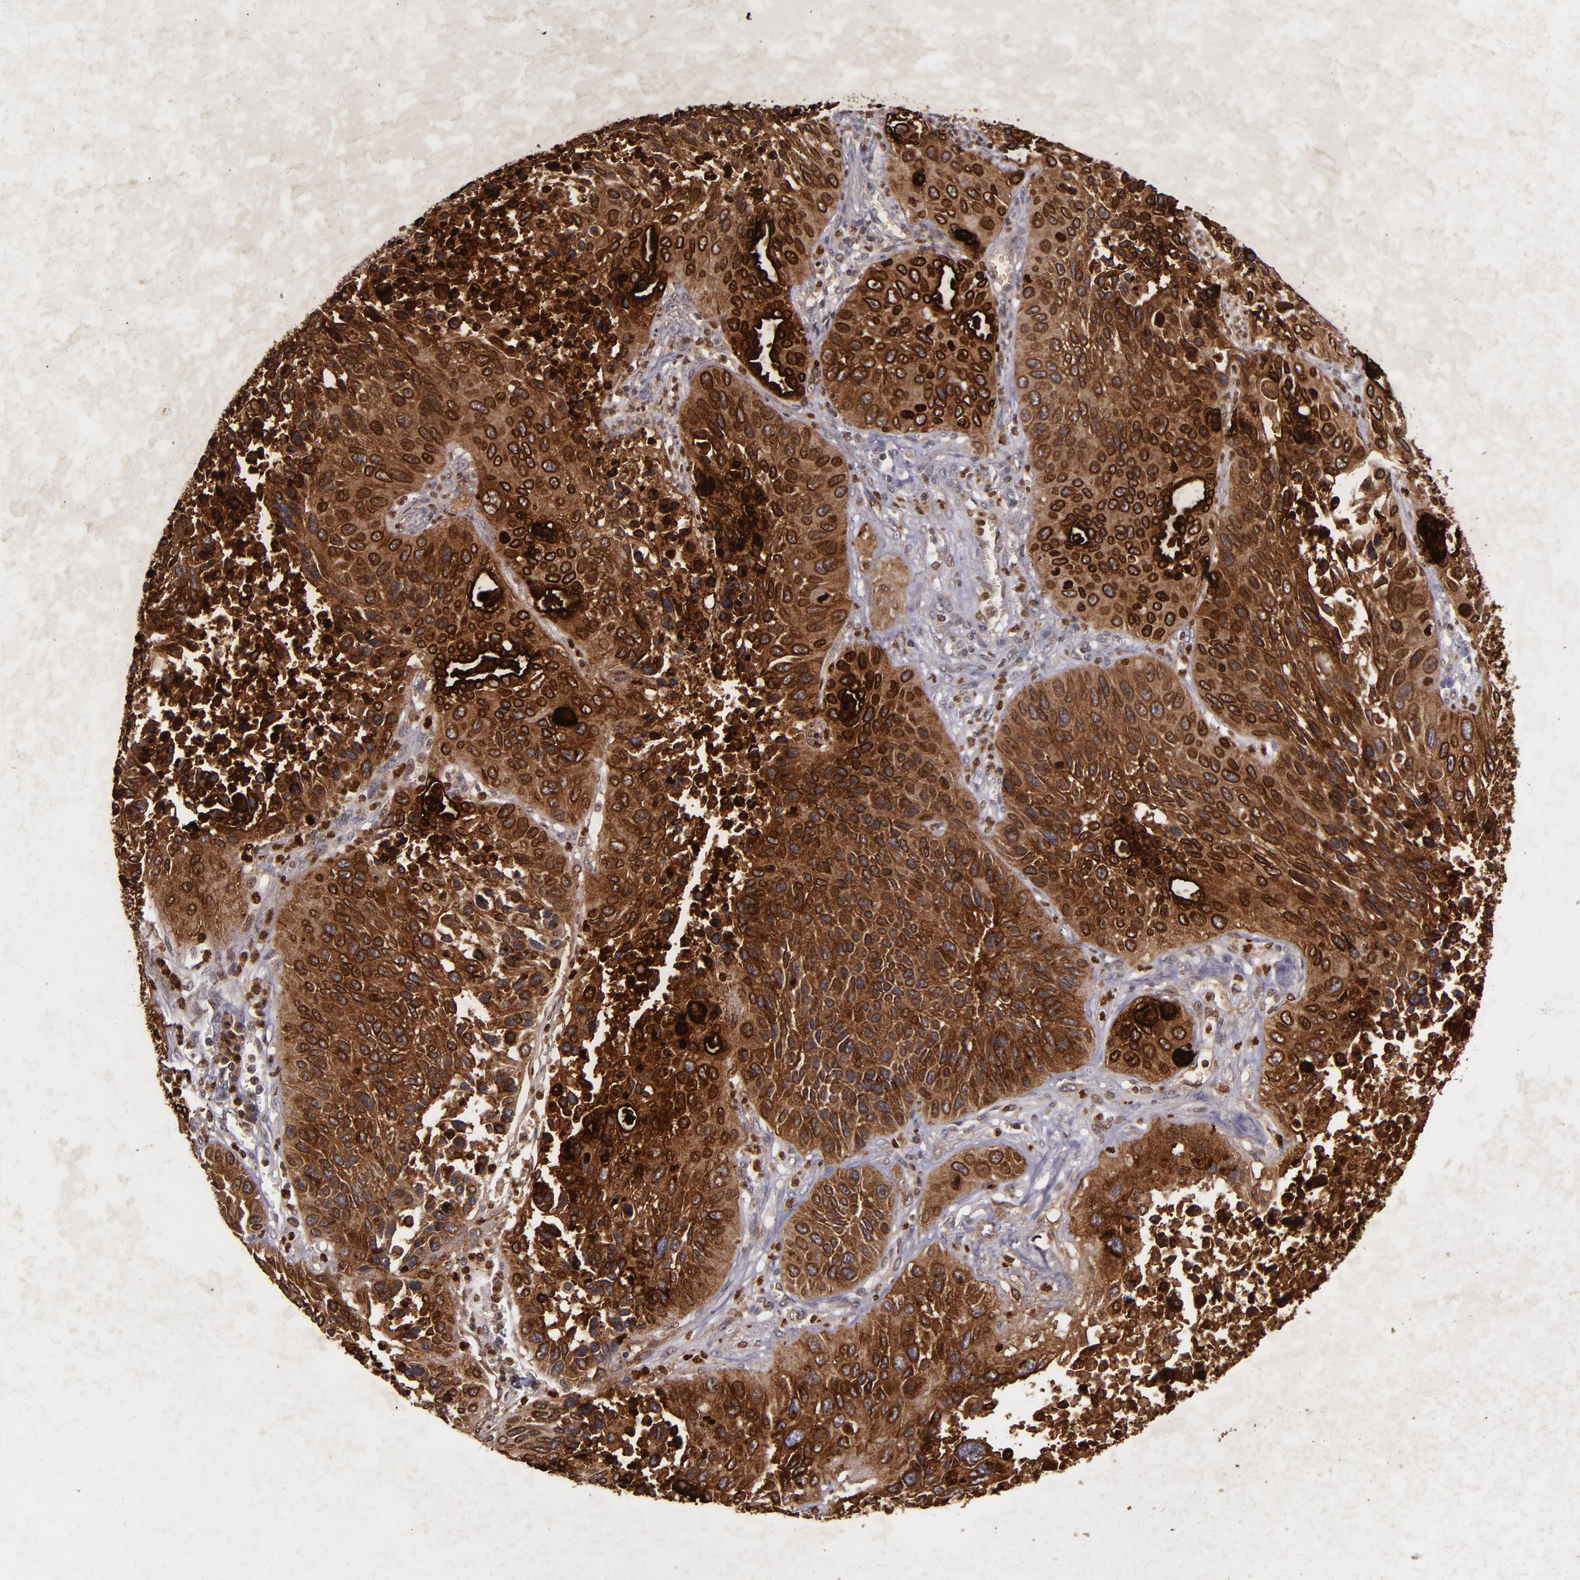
{"staining": {"intensity": "strong", "quantity": ">75%", "location": "cytoplasmic/membranous"}, "tissue": "lung cancer", "cell_type": "Tumor cells", "image_type": "cancer", "snomed": [{"axis": "morphology", "description": "Squamous cell carcinoma, NOS"}, {"axis": "topography", "description": "Lung"}], "caption": "A brown stain highlights strong cytoplasmic/membranous expression of a protein in lung cancer tumor cells.", "gene": "MFGE8", "patient": {"sex": "female", "age": 76}}